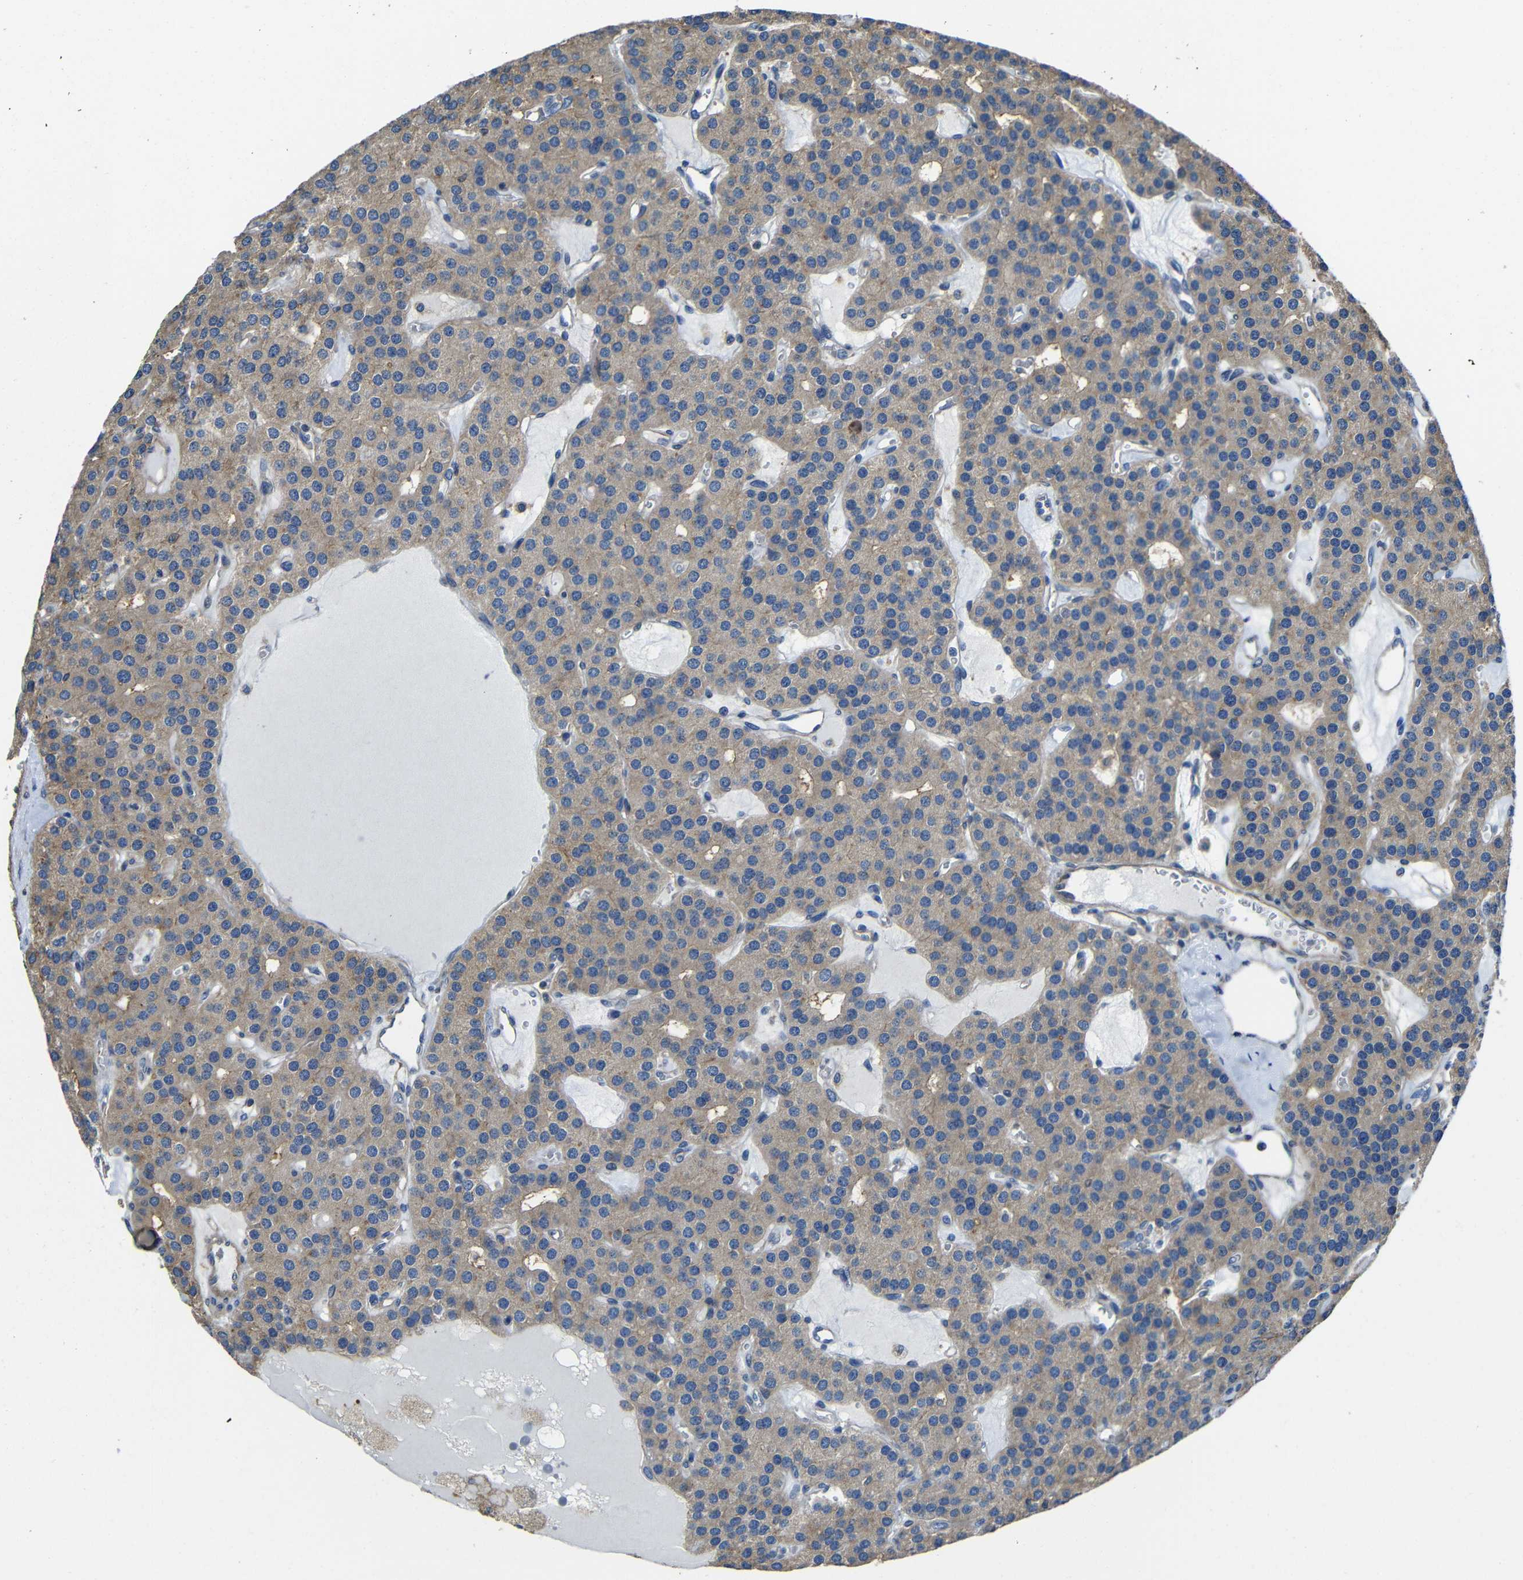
{"staining": {"intensity": "moderate", "quantity": ">75%", "location": "cytoplasmic/membranous"}, "tissue": "parathyroid gland", "cell_type": "Glandular cells", "image_type": "normal", "snomed": [{"axis": "morphology", "description": "Normal tissue, NOS"}, {"axis": "morphology", "description": "Adenoma, NOS"}, {"axis": "topography", "description": "Parathyroid gland"}], "caption": "Protein staining demonstrates moderate cytoplasmic/membranous staining in about >75% of glandular cells in unremarkable parathyroid gland.", "gene": "GDI1", "patient": {"sex": "female", "age": 86}}